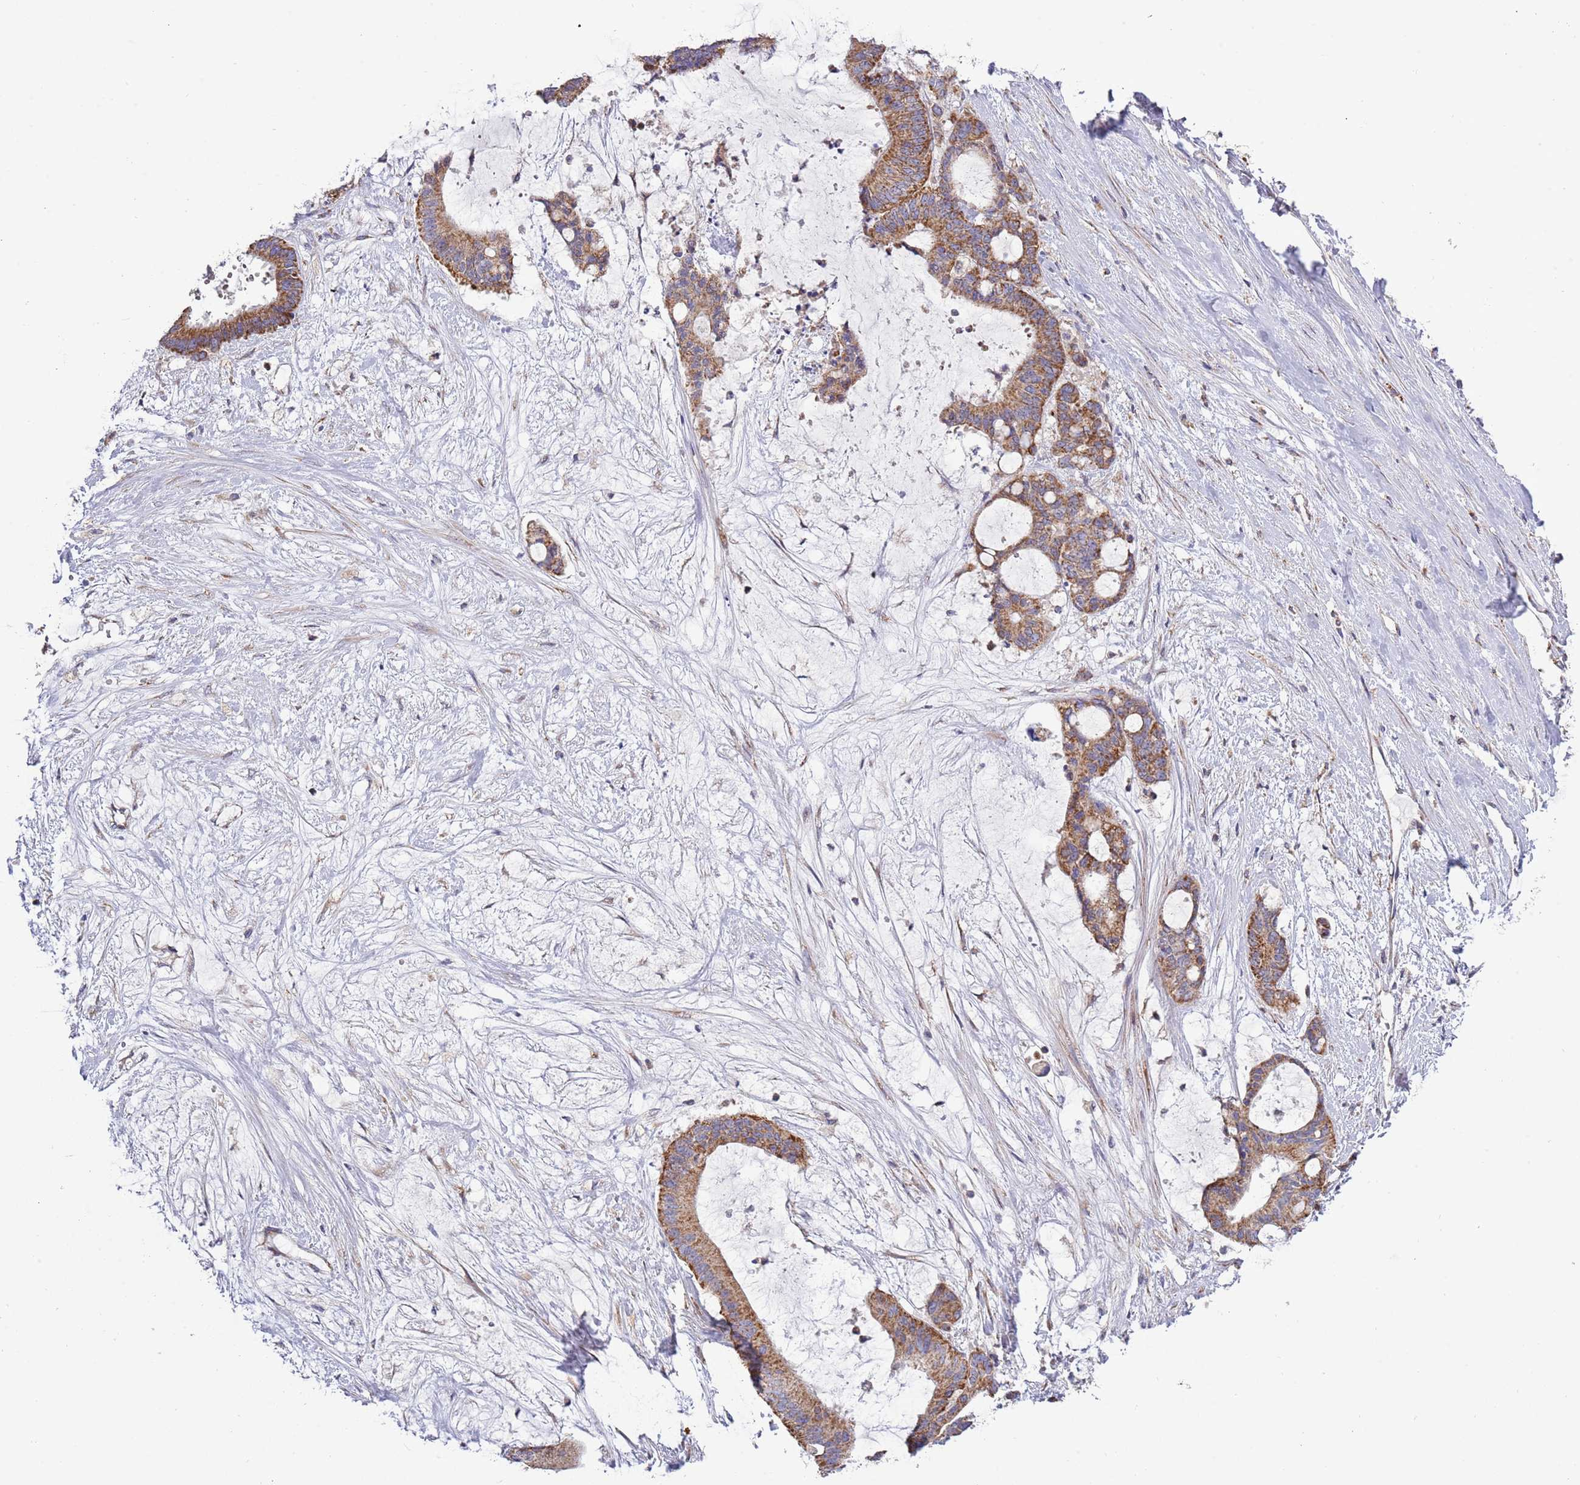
{"staining": {"intensity": "moderate", "quantity": ">75%", "location": "cytoplasmic/membranous"}, "tissue": "liver cancer", "cell_type": "Tumor cells", "image_type": "cancer", "snomed": [{"axis": "morphology", "description": "Normal tissue, NOS"}, {"axis": "morphology", "description": "Cholangiocarcinoma"}, {"axis": "topography", "description": "Liver"}, {"axis": "topography", "description": "Peripheral nerve tissue"}], "caption": "A histopathology image showing moderate cytoplasmic/membranous staining in about >75% of tumor cells in cholangiocarcinoma (liver), as visualized by brown immunohistochemical staining.", "gene": "IRS4", "patient": {"sex": "female", "age": 73}}